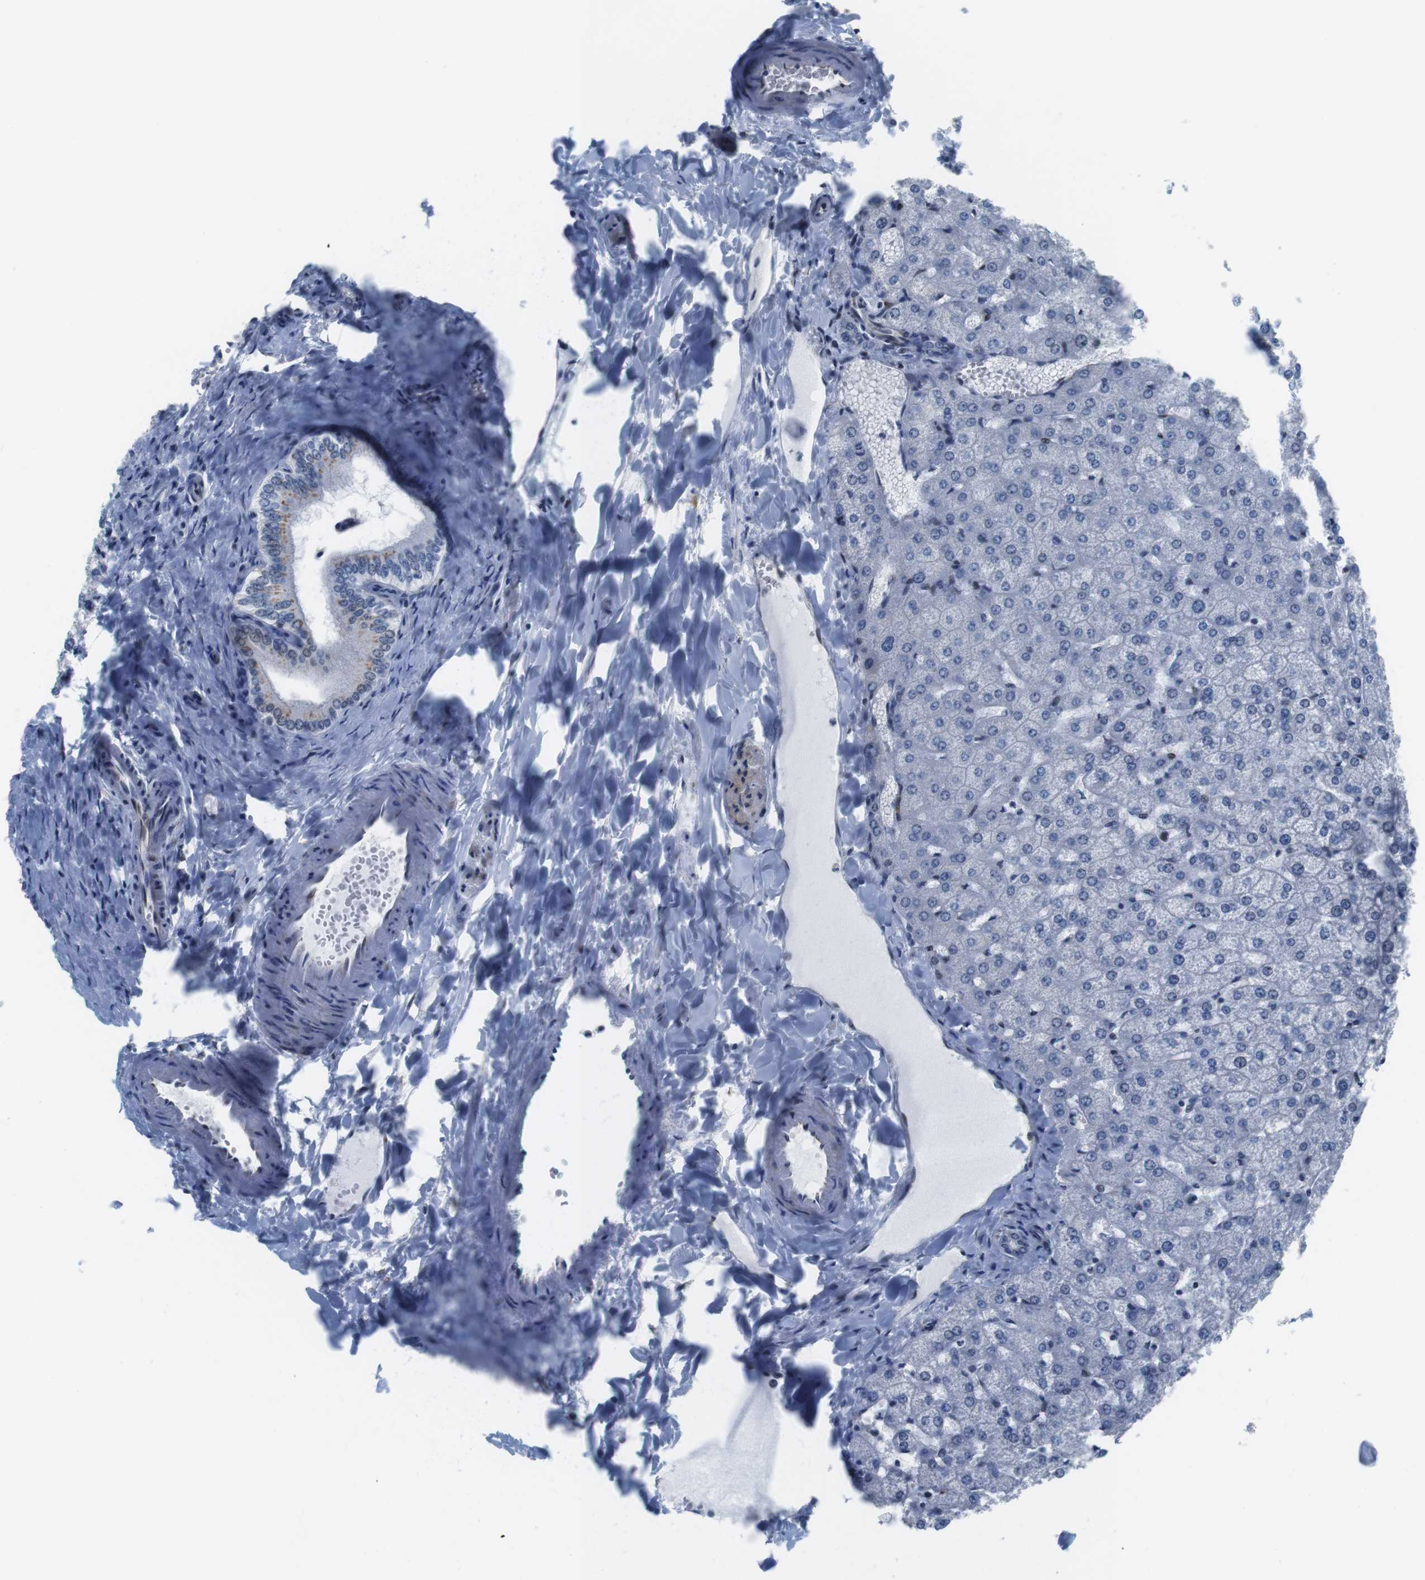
{"staining": {"intensity": "weak", "quantity": "<25%", "location": "cytoplasmic/membranous"}, "tissue": "liver", "cell_type": "Cholangiocytes", "image_type": "normal", "snomed": [{"axis": "morphology", "description": "Normal tissue, NOS"}, {"axis": "topography", "description": "Liver"}], "caption": "This is an immunohistochemistry micrograph of normal human liver. There is no staining in cholangiocytes.", "gene": "MLH1", "patient": {"sex": "female", "age": 32}}